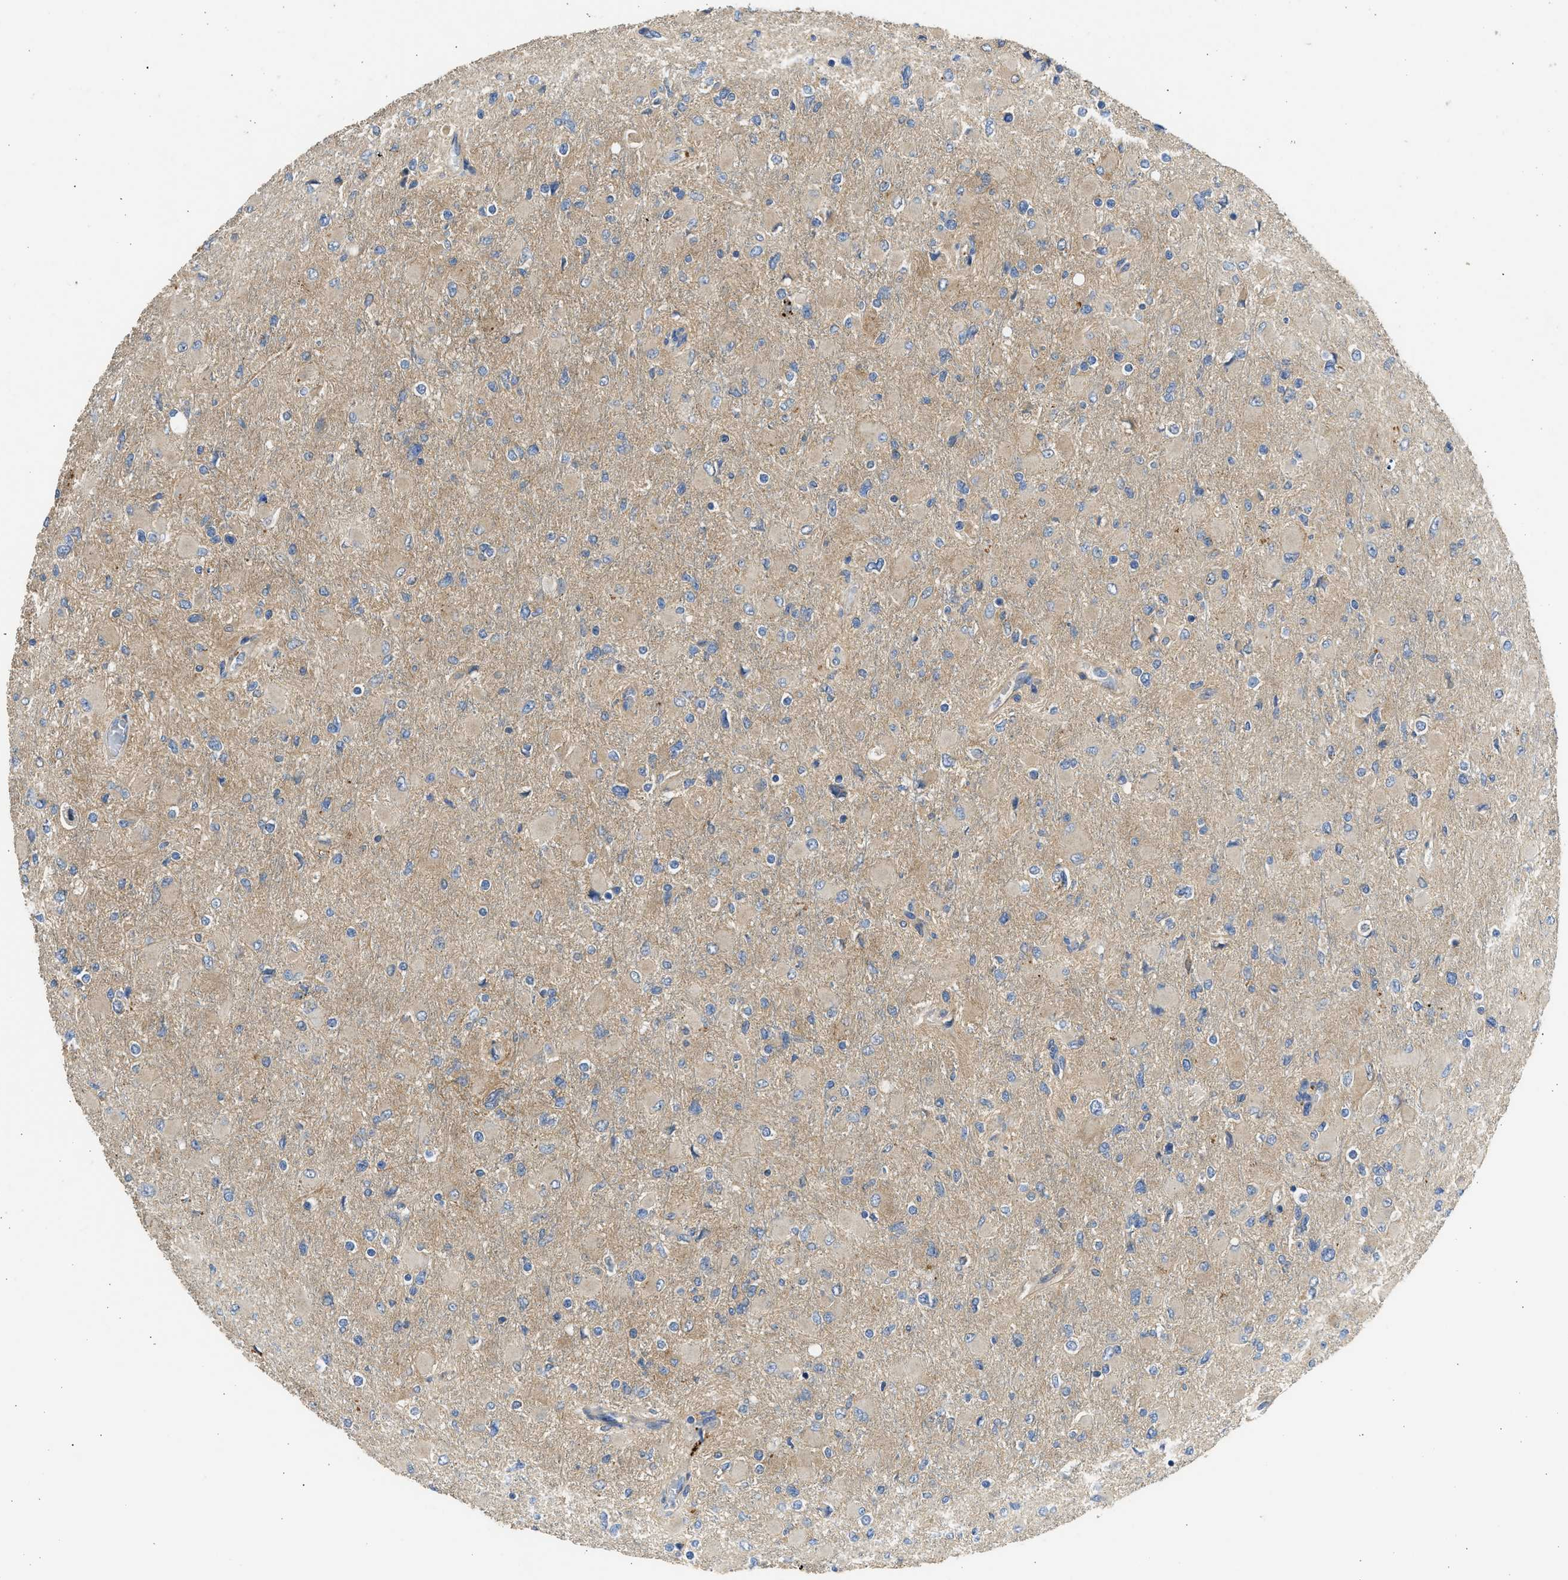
{"staining": {"intensity": "weak", "quantity": ">75%", "location": "cytoplasmic/membranous"}, "tissue": "glioma", "cell_type": "Tumor cells", "image_type": "cancer", "snomed": [{"axis": "morphology", "description": "Glioma, malignant, High grade"}, {"axis": "topography", "description": "Cerebral cortex"}], "caption": "IHC (DAB (3,3'-diaminobenzidine)) staining of glioma shows weak cytoplasmic/membranous protein staining in approximately >75% of tumor cells.", "gene": "CSRNP2", "patient": {"sex": "female", "age": 36}}